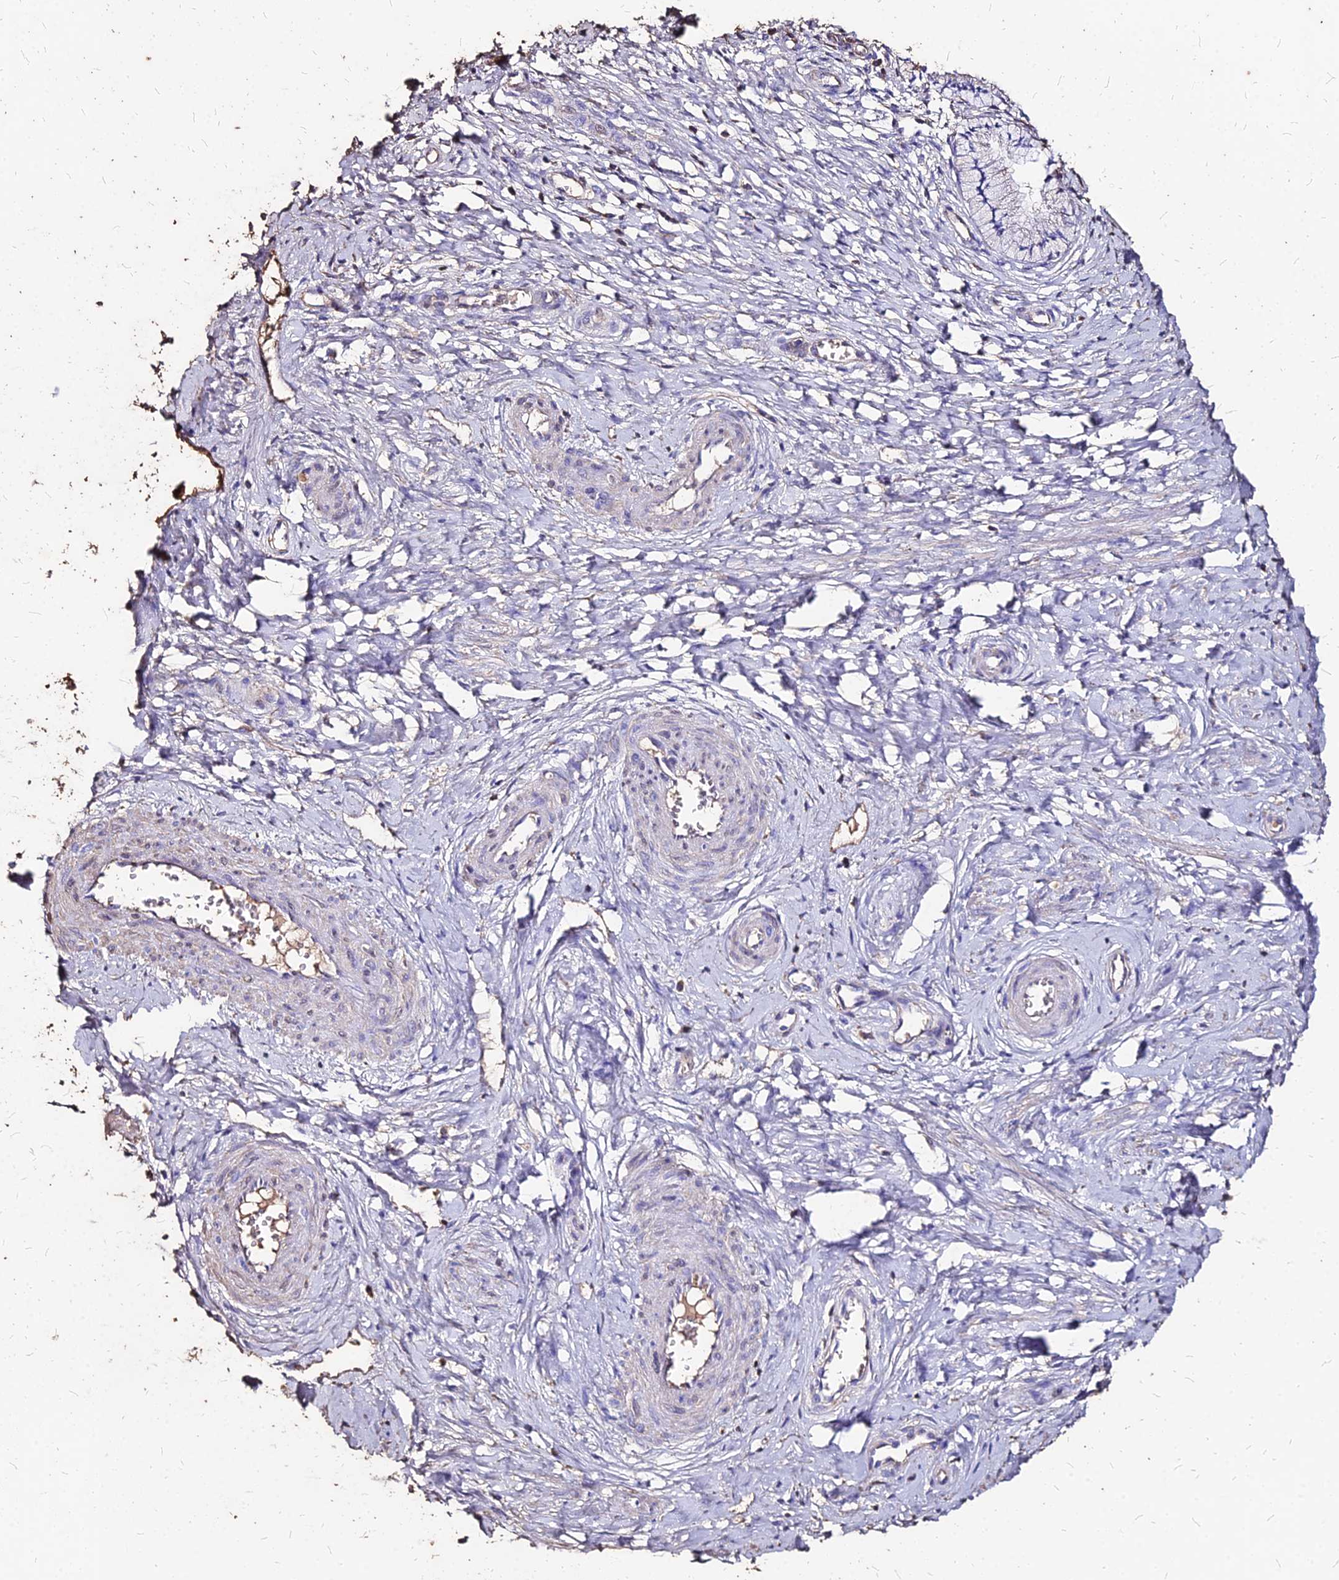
{"staining": {"intensity": "negative", "quantity": "none", "location": "none"}, "tissue": "cervix", "cell_type": "Glandular cells", "image_type": "normal", "snomed": [{"axis": "morphology", "description": "Normal tissue, NOS"}, {"axis": "topography", "description": "Cervix"}], "caption": "Immunohistochemistry (IHC) histopathology image of benign cervix: cervix stained with DAB (3,3'-diaminobenzidine) exhibits no significant protein positivity in glandular cells.", "gene": "NME5", "patient": {"sex": "female", "age": 36}}